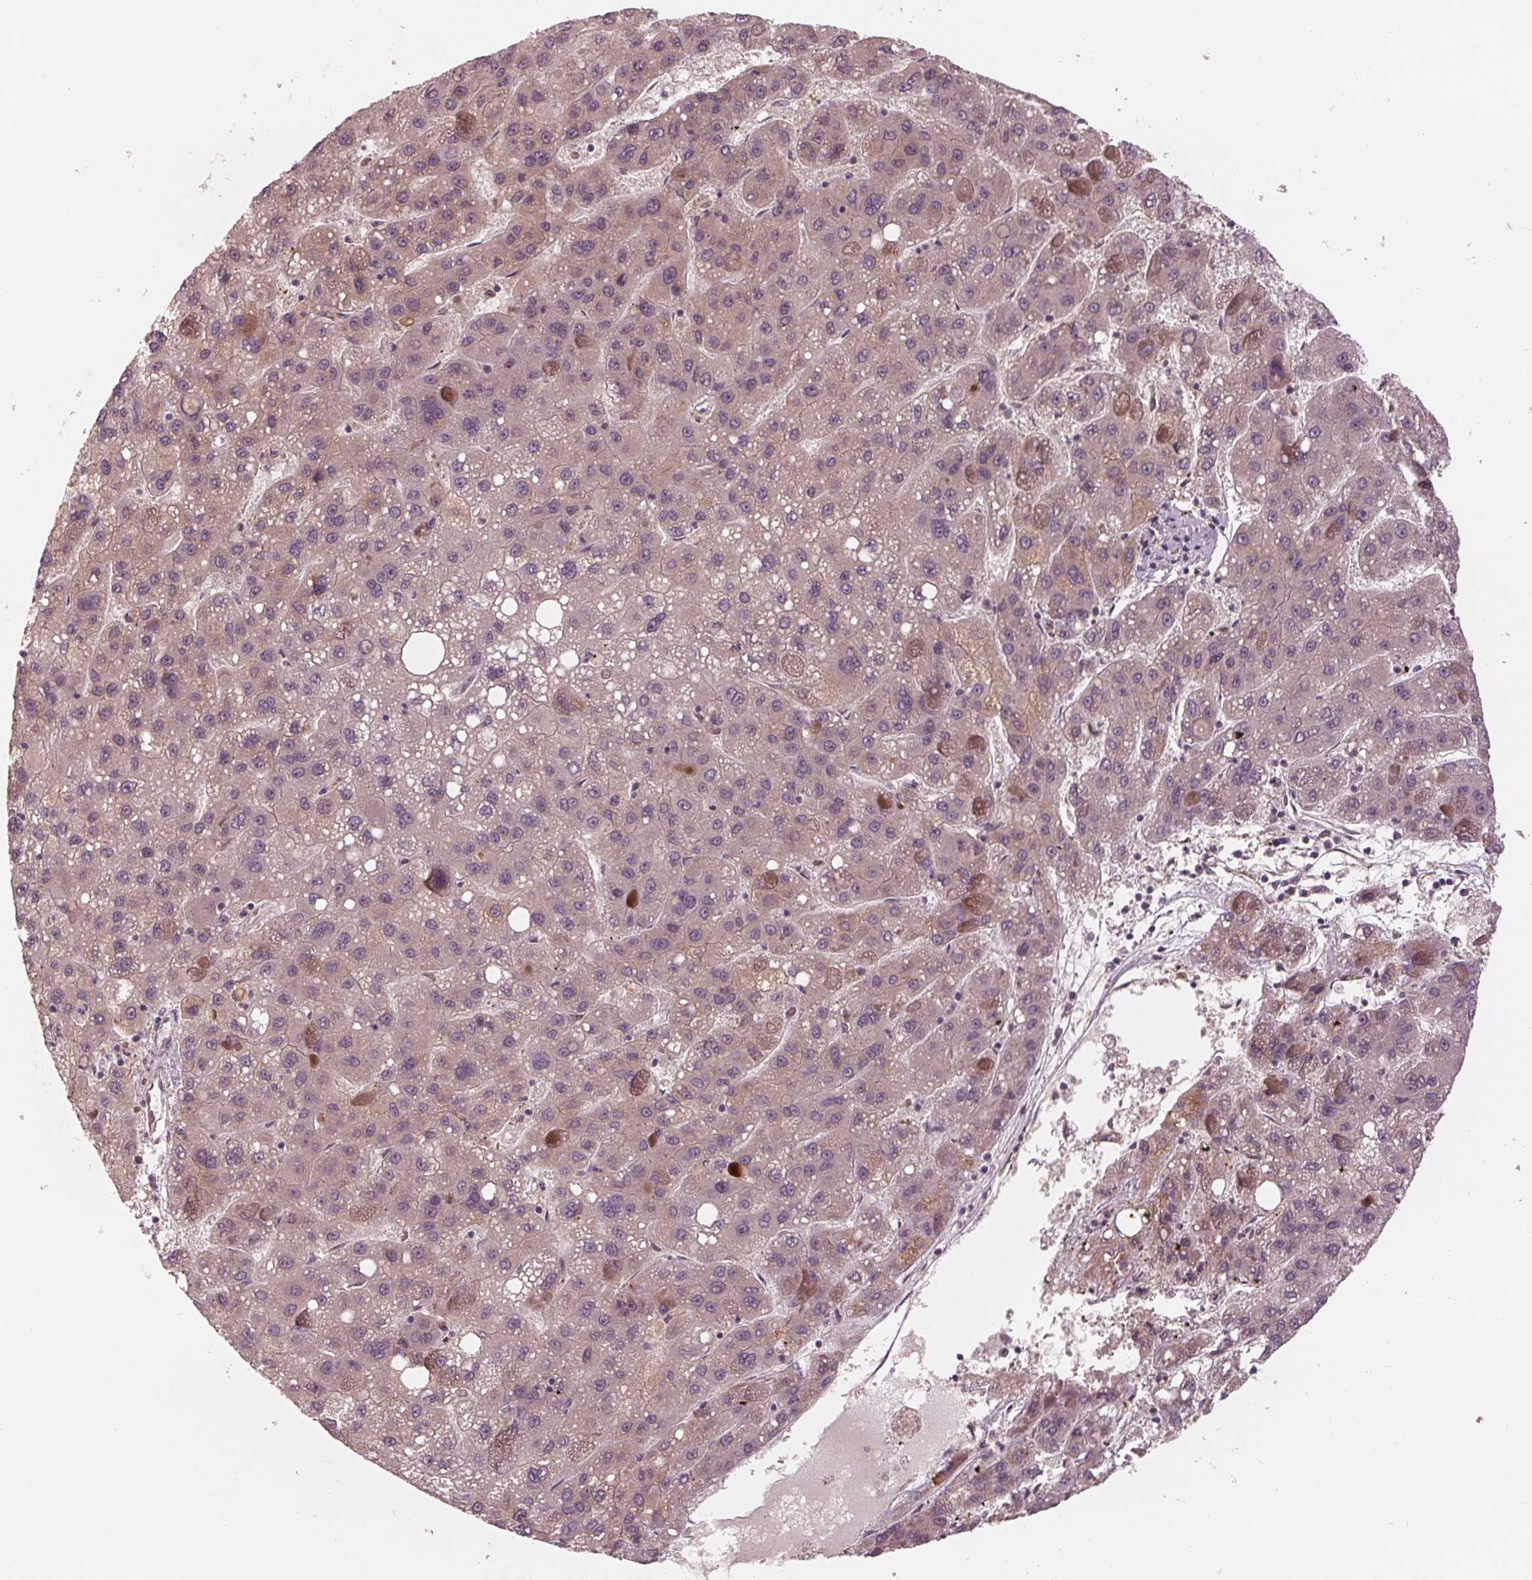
{"staining": {"intensity": "negative", "quantity": "none", "location": "none"}, "tissue": "liver cancer", "cell_type": "Tumor cells", "image_type": "cancer", "snomed": [{"axis": "morphology", "description": "Carcinoma, Hepatocellular, NOS"}, {"axis": "topography", "description": "Liver"}], "caption": "Liver cancer stained for a protein using immunohistochemistry (IHC) displays no expression tumor cells.", "gene": "ZNF471", "patient": {"sex": "female", "age": 82}}